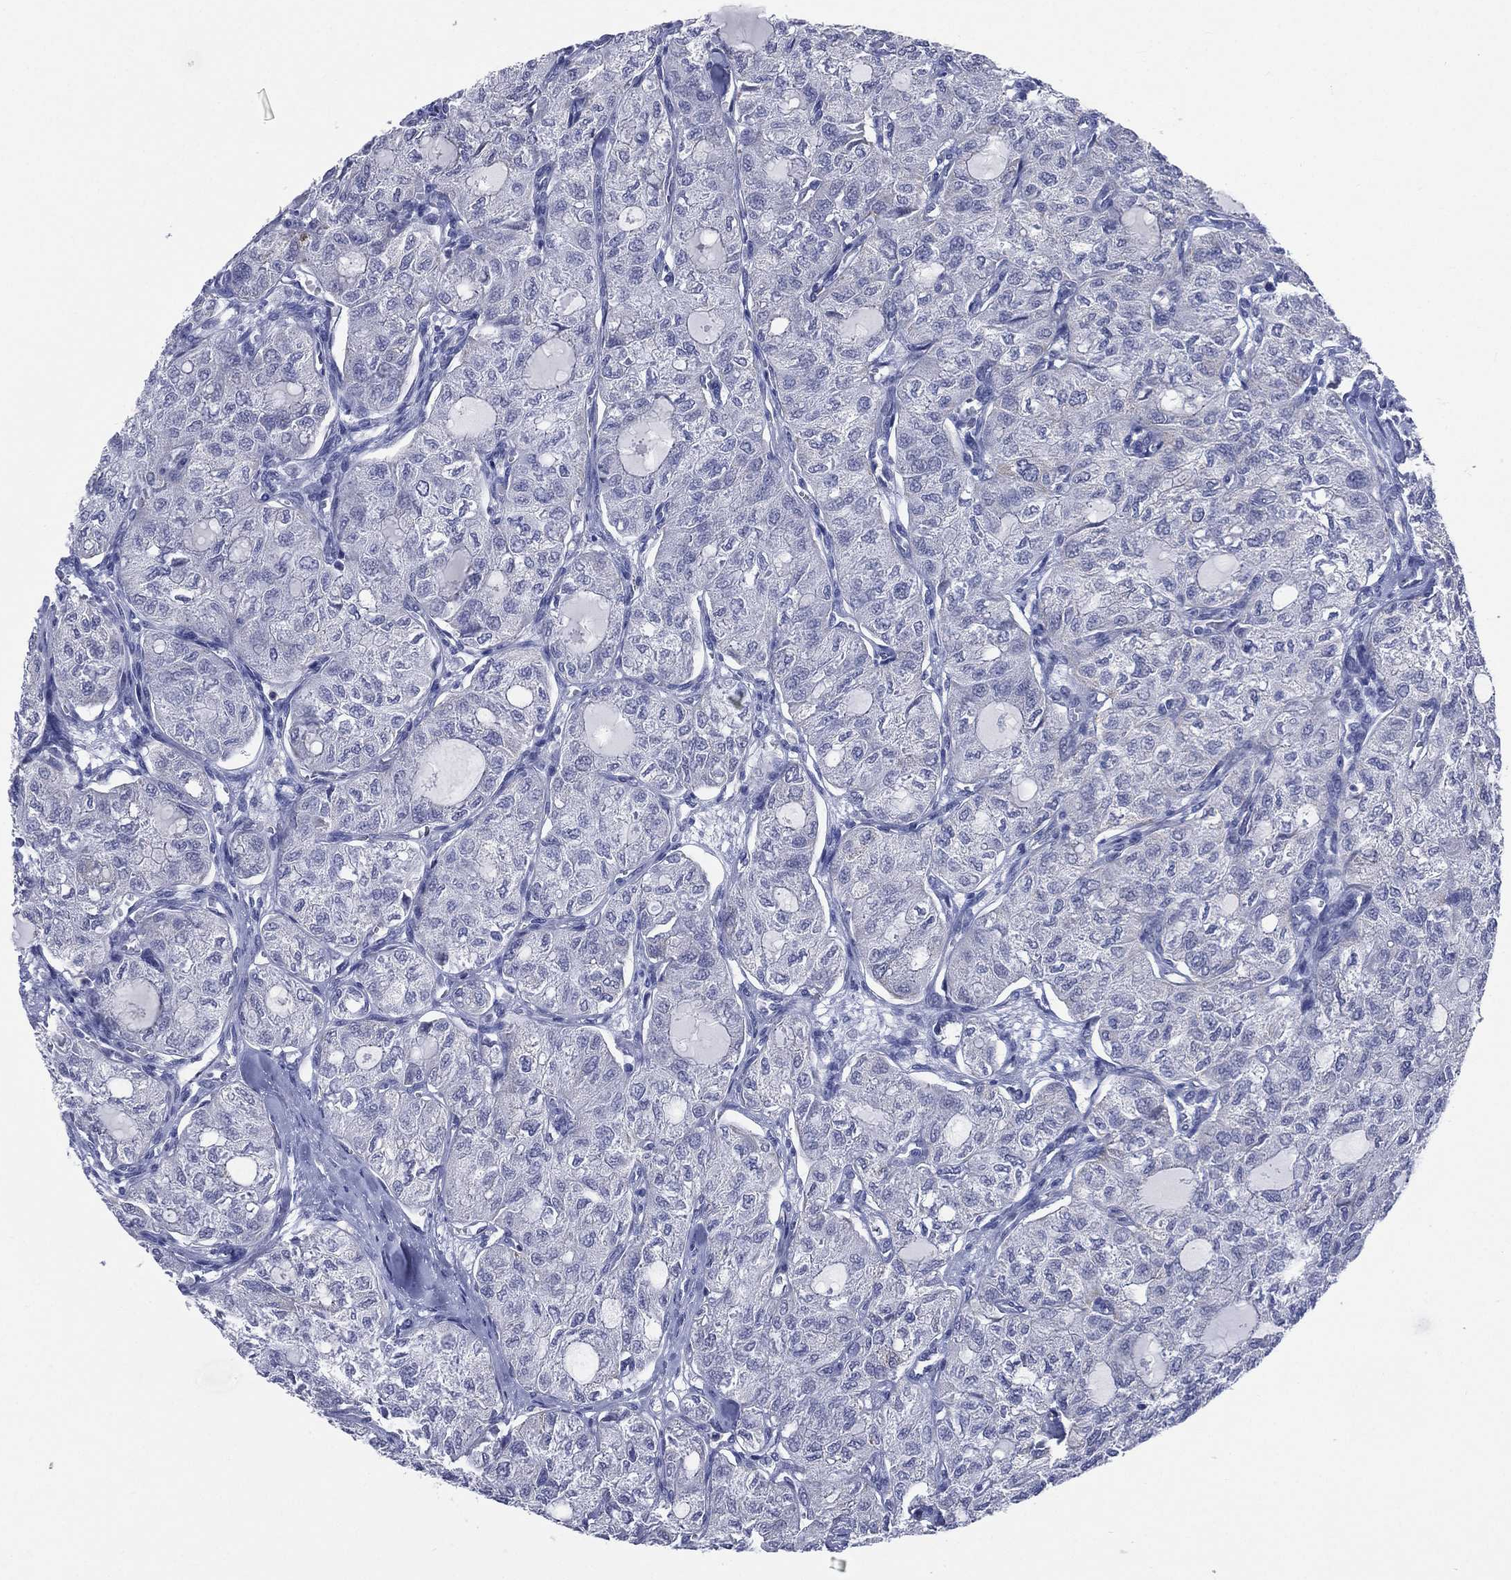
{"staining": {"intensity": "negative", "quantity": "none", "location": "none"}, "tissue": "thyroid cancer", "cell_type": "Tumor cells", "image_type": "cancer", "snomed": [{"axis": "morphology", "description": "Follicular adenoma carcinoma, NOS"}, {"axis": "topography", "description": "Thyroid gland"}], "caption": "Image shows no significant protein staining in tumor cells of follicular adenoma carcinoma (thyroid).", "gene": "AKAP3", "patient": {"sex": "male", "age": 75}}